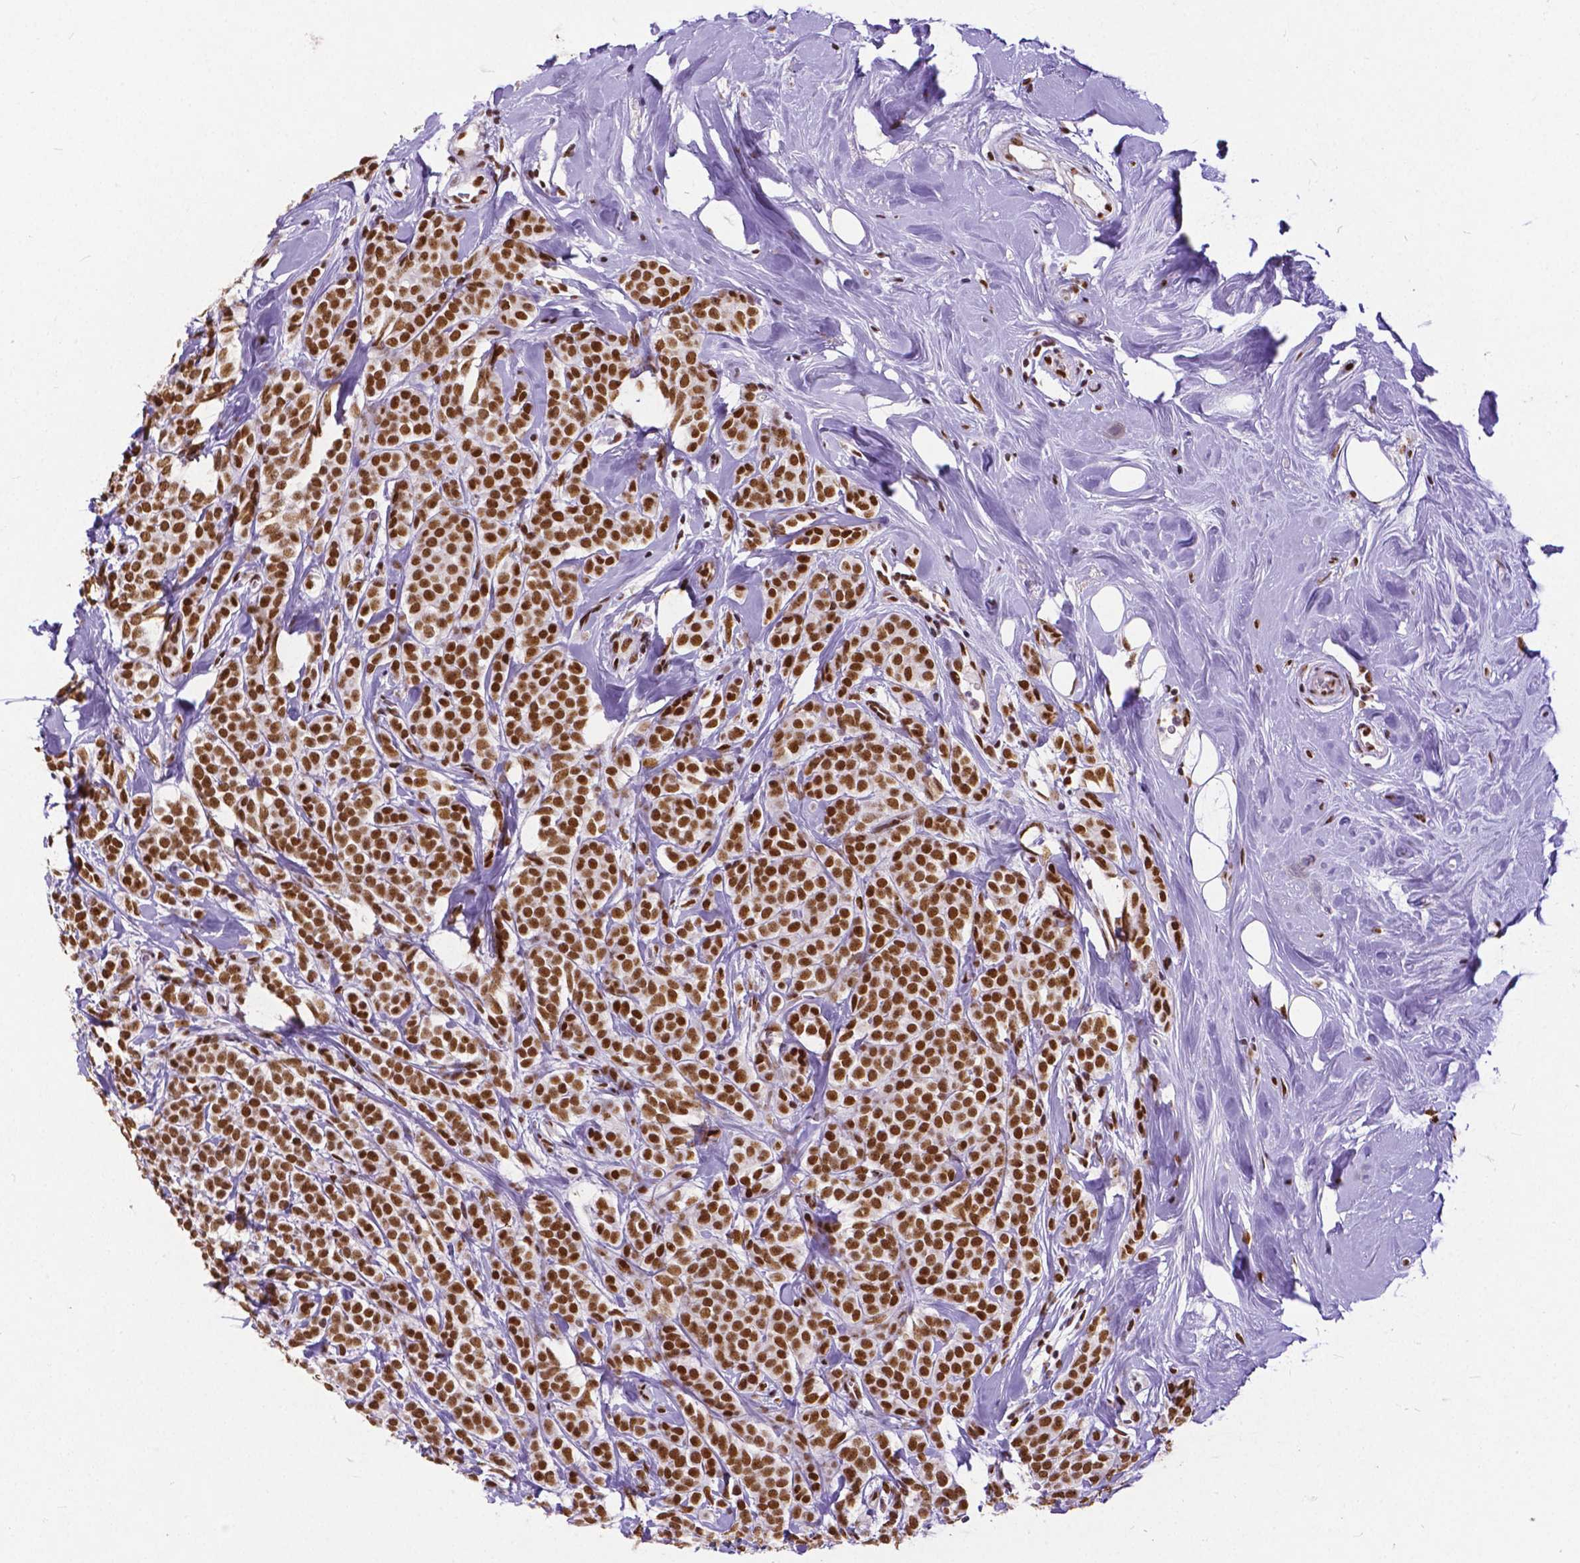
{"staining": {"intensity": "strong", "quantity": ">75%", "location": "nuclear"}, "tissue": "breast cancer", "cell_type": "Tumor cells", "image_type": "cancer", "snomed": [{"axis": "morphology", "description": "Lobular carcinoma"}, {"axis": "topography", "description": "Breast"}], "caption": "Breast lobular carcinoma stained for a protein reveals strong nuclear positivity in tumor cells.", "gene": "ATRX", "patient": {"sex": "female", "age": 49}}